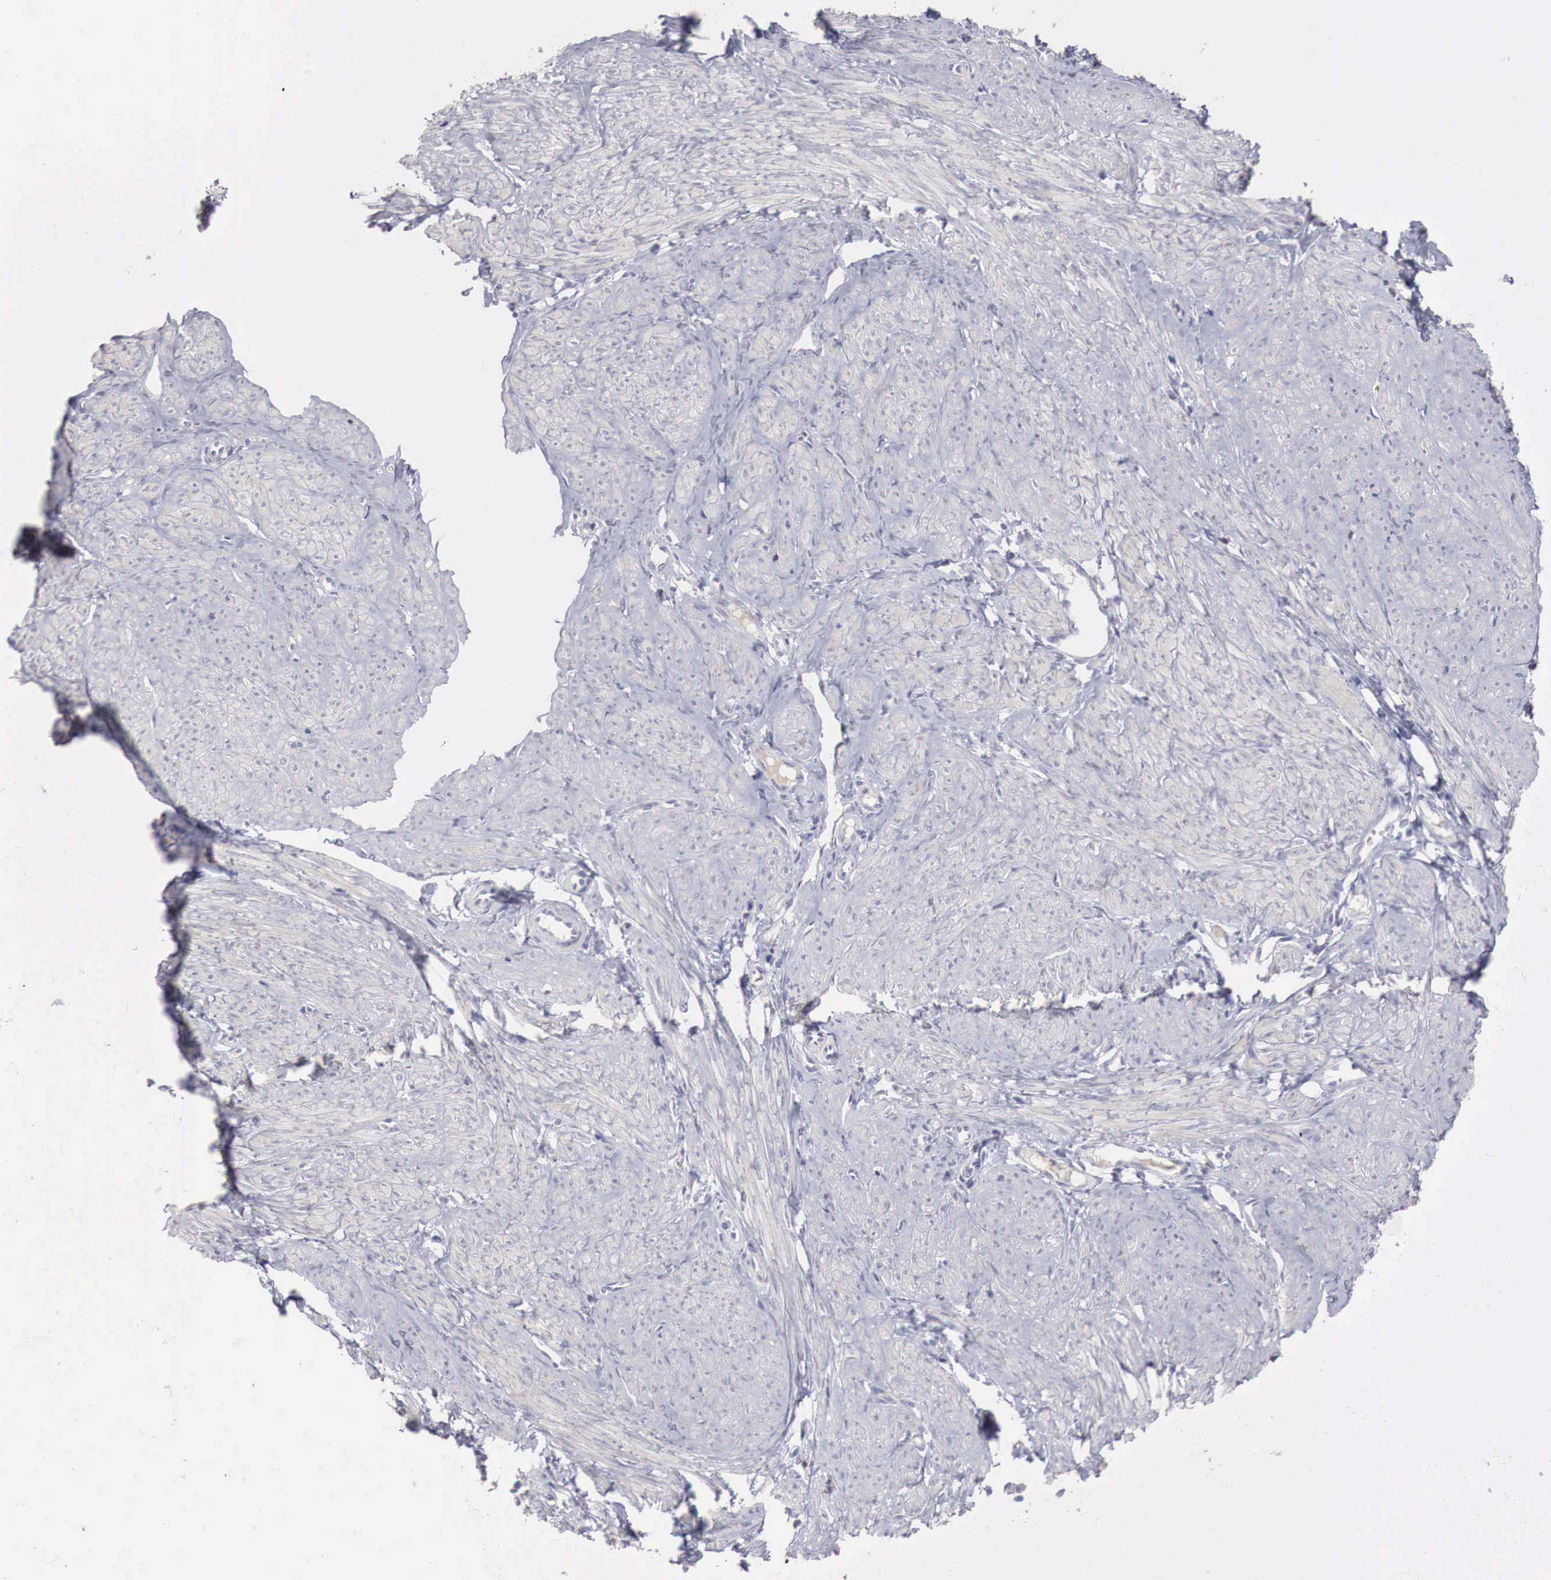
{"staining": {"intensity": "weak", "quantity": "25%-75%", "location": "cytoplasmic/membranous"}, "tissue": "smooth muscle", "cell_type": "Smooth muscle cells", "image_type": "normal", "snomed": [{"axis": "morphology", "description": "Normal tissue, NOS"}, {"axis": "topography", "description": "Uterus"}], "caption": "Weak cytoplasmic/membranous protein expression is present in approximately 25%-75% of smooth muscle cells in smooth muscle.", "gene": "GATA1", "patient": {"sex": "female", "age": 45}}